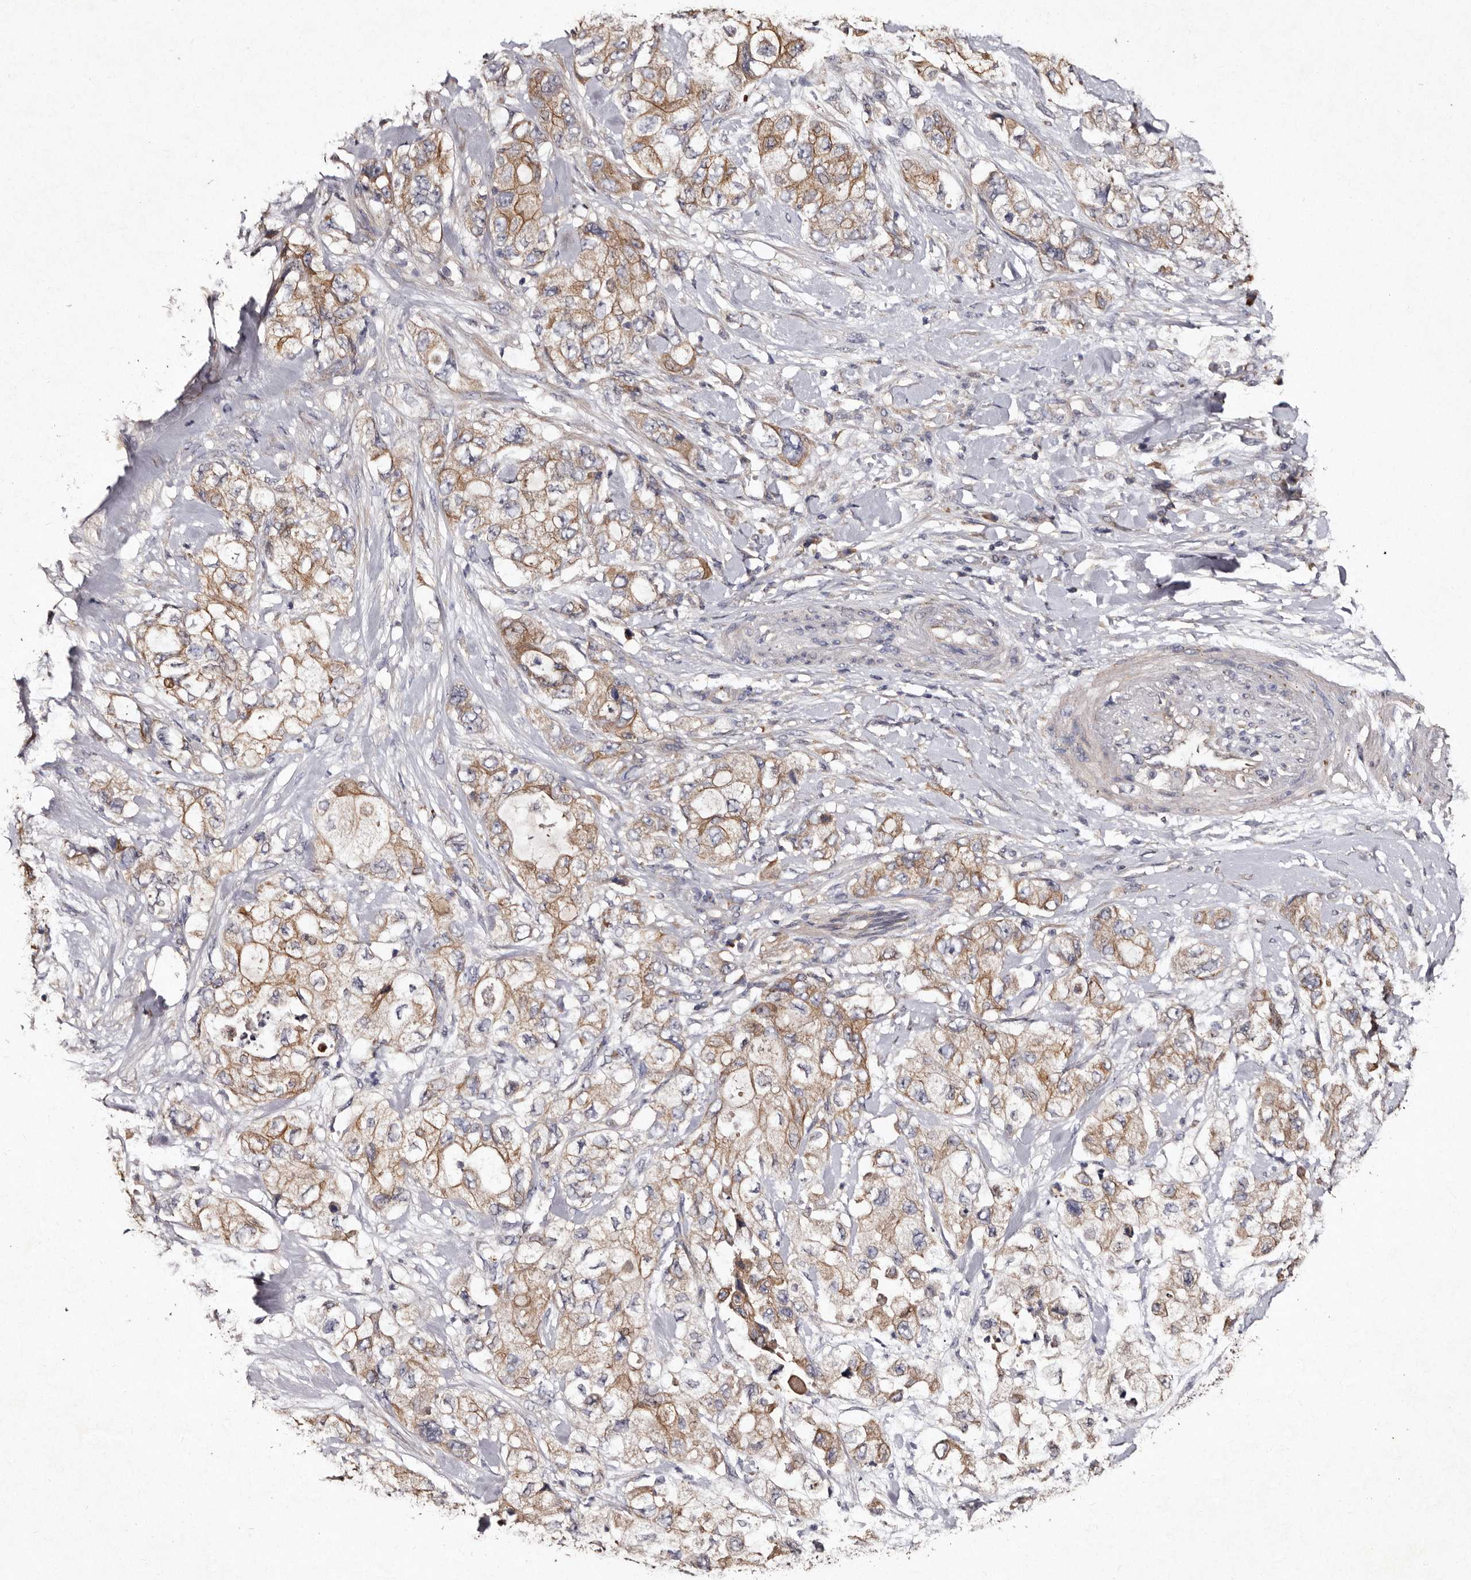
{"staining": {"intensity": "moderate", "quantity": ">75%", "location": "cytoplasmic/membranous"}, "tissue": "pancreatic cancer", "cell_type": "Tumor cells", "image_type": "cancer", "snomed": [{"axis": "morphology", "description": "Adenocarcinoma, NOS"}, {"axis": "topography", "description": "Pancreas"}], "caption": "High-magnification brightfield microscopy of pancreatic adenocarcinoma stained with DAB (brown) and counterstained with hematoxylin (blue). tumor cells exhibit moderate cytoplasmic/membranous expression is present in approximately>75% of cells.", "gene": "TFB1M", "patient": {"sex": "female", "age": 73}}